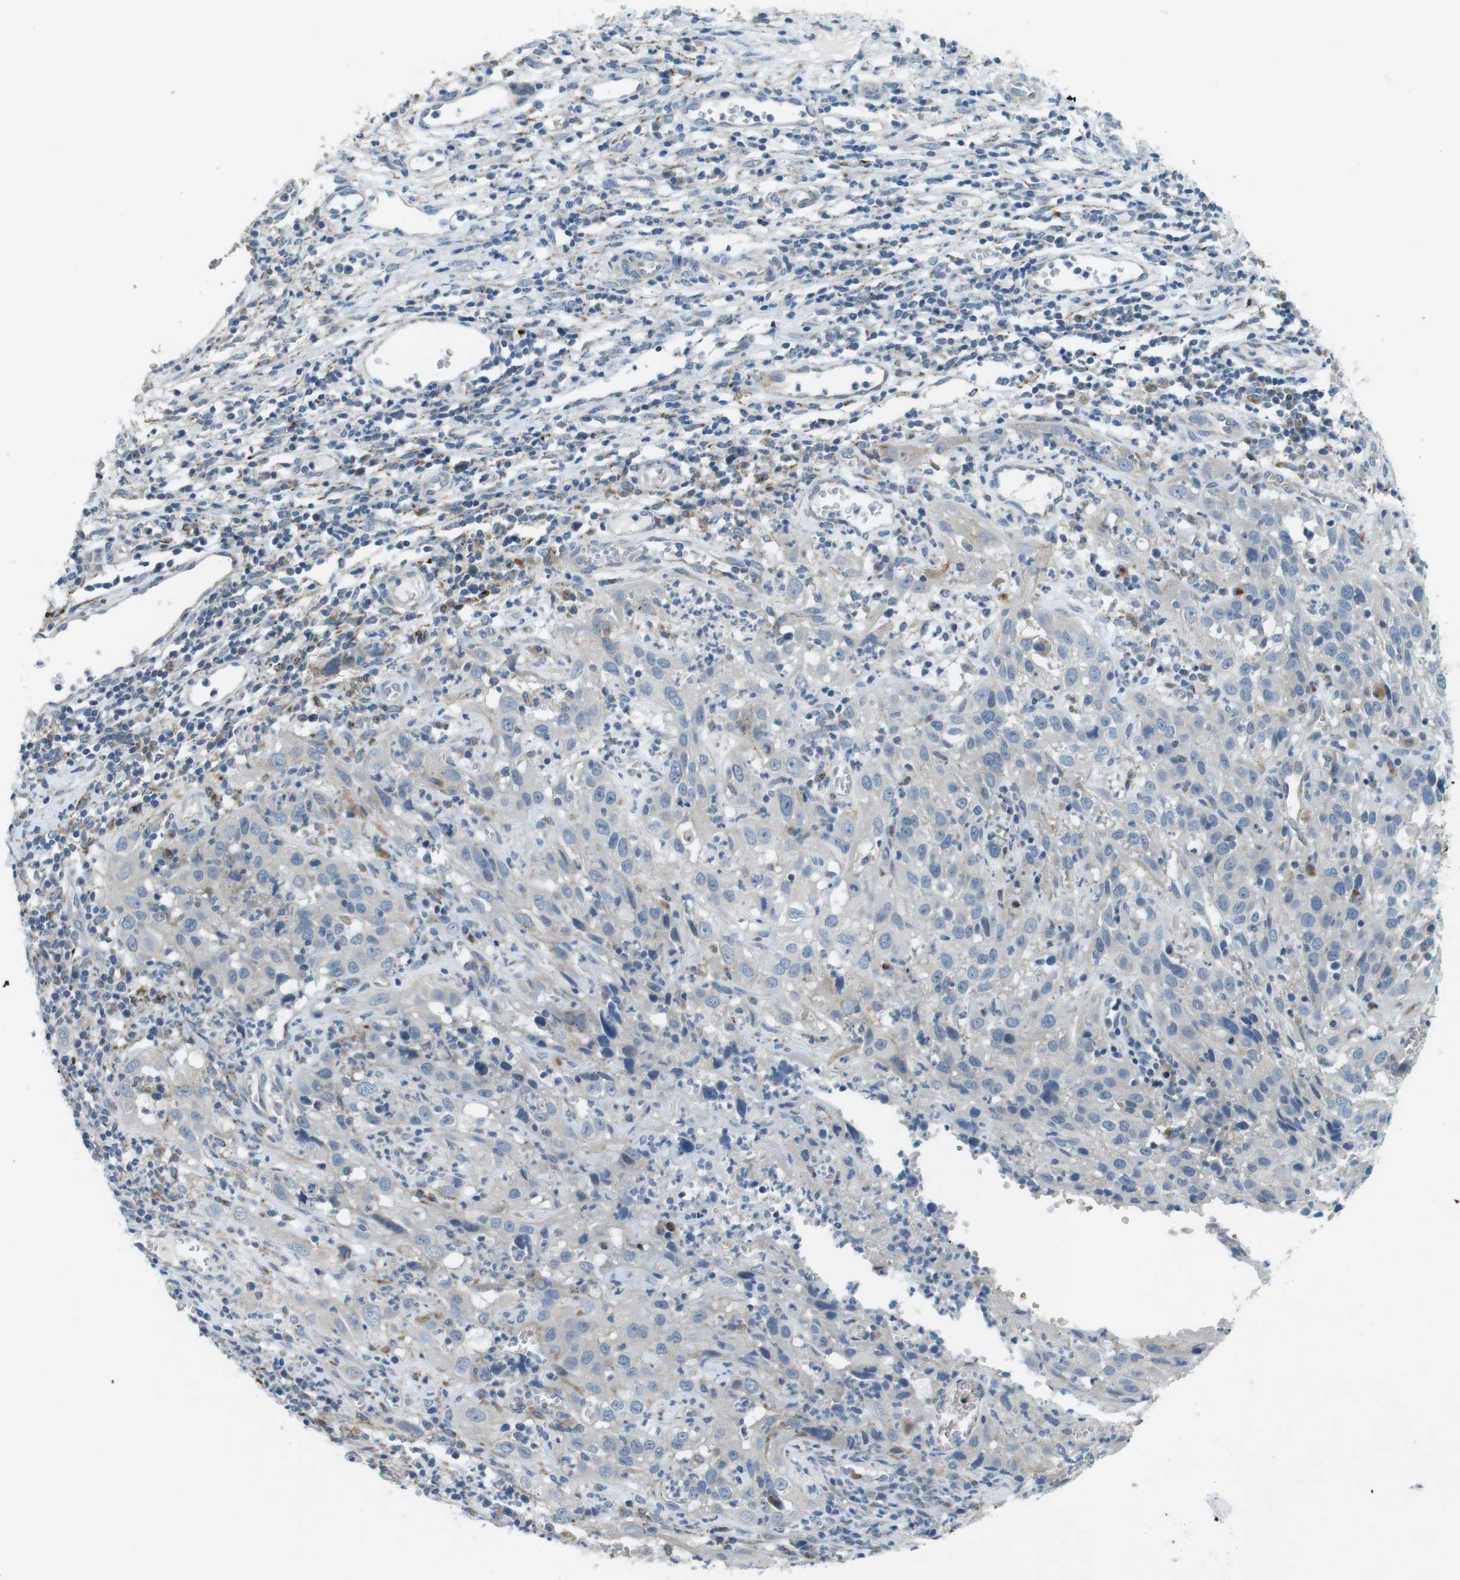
{"staining": {"intensity": "negative", "quantity": "none", "location": "none"}, "tissue": "cervical cancer", "cell_type": "Tumor cells", "image_type": "cancer", "snomed": [{"axis": "morphology", "description": "Squamous cell carcinoma, NOS"}, {"axis": "topography", "description": "Cervix"}], "caption": "This photomicrograph is of cervical cancer stained with immunohistochemistry (IHC) to label a protein in brown with the nuclei are counter-stained blue. There is no expression in tumor cells.", "gene": "TYW1", "patient": {"sex": "female", "age": 32}}